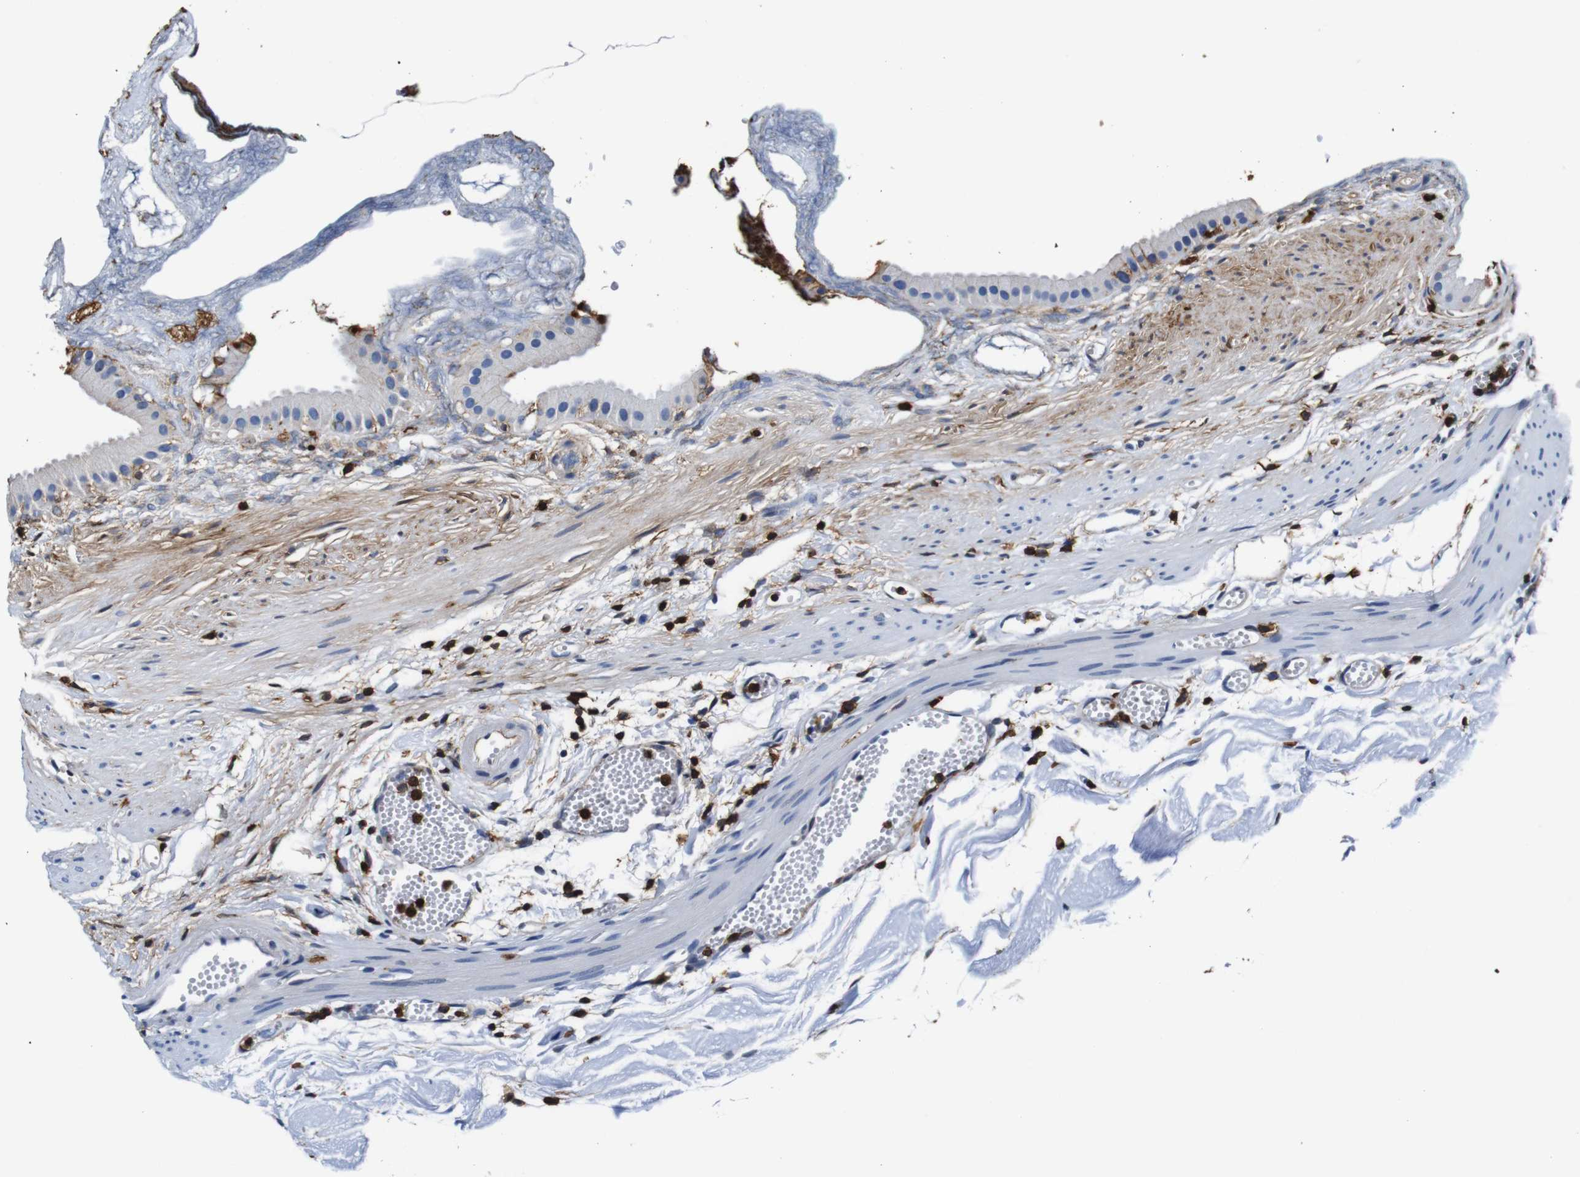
{"staining": {"intensity": "negative", "quantity": "none", "location": "none"}, "tissue": "gallbladder", "cell_type": "Glandular cells", "image_type": "normal", "snomed": [{"axis": "morphology", "description": "Normal tissue, NOS"}, {"axis": "topography", "description": "Gallbladder"}], "caption": "Immunohistochemistry (IHC) image of benign human gallbladder stained for a protein (brown), which reveals no staining in glandular cells.", "gene": "ANXA1", "patient": {"sex": "female", "age": 64}}